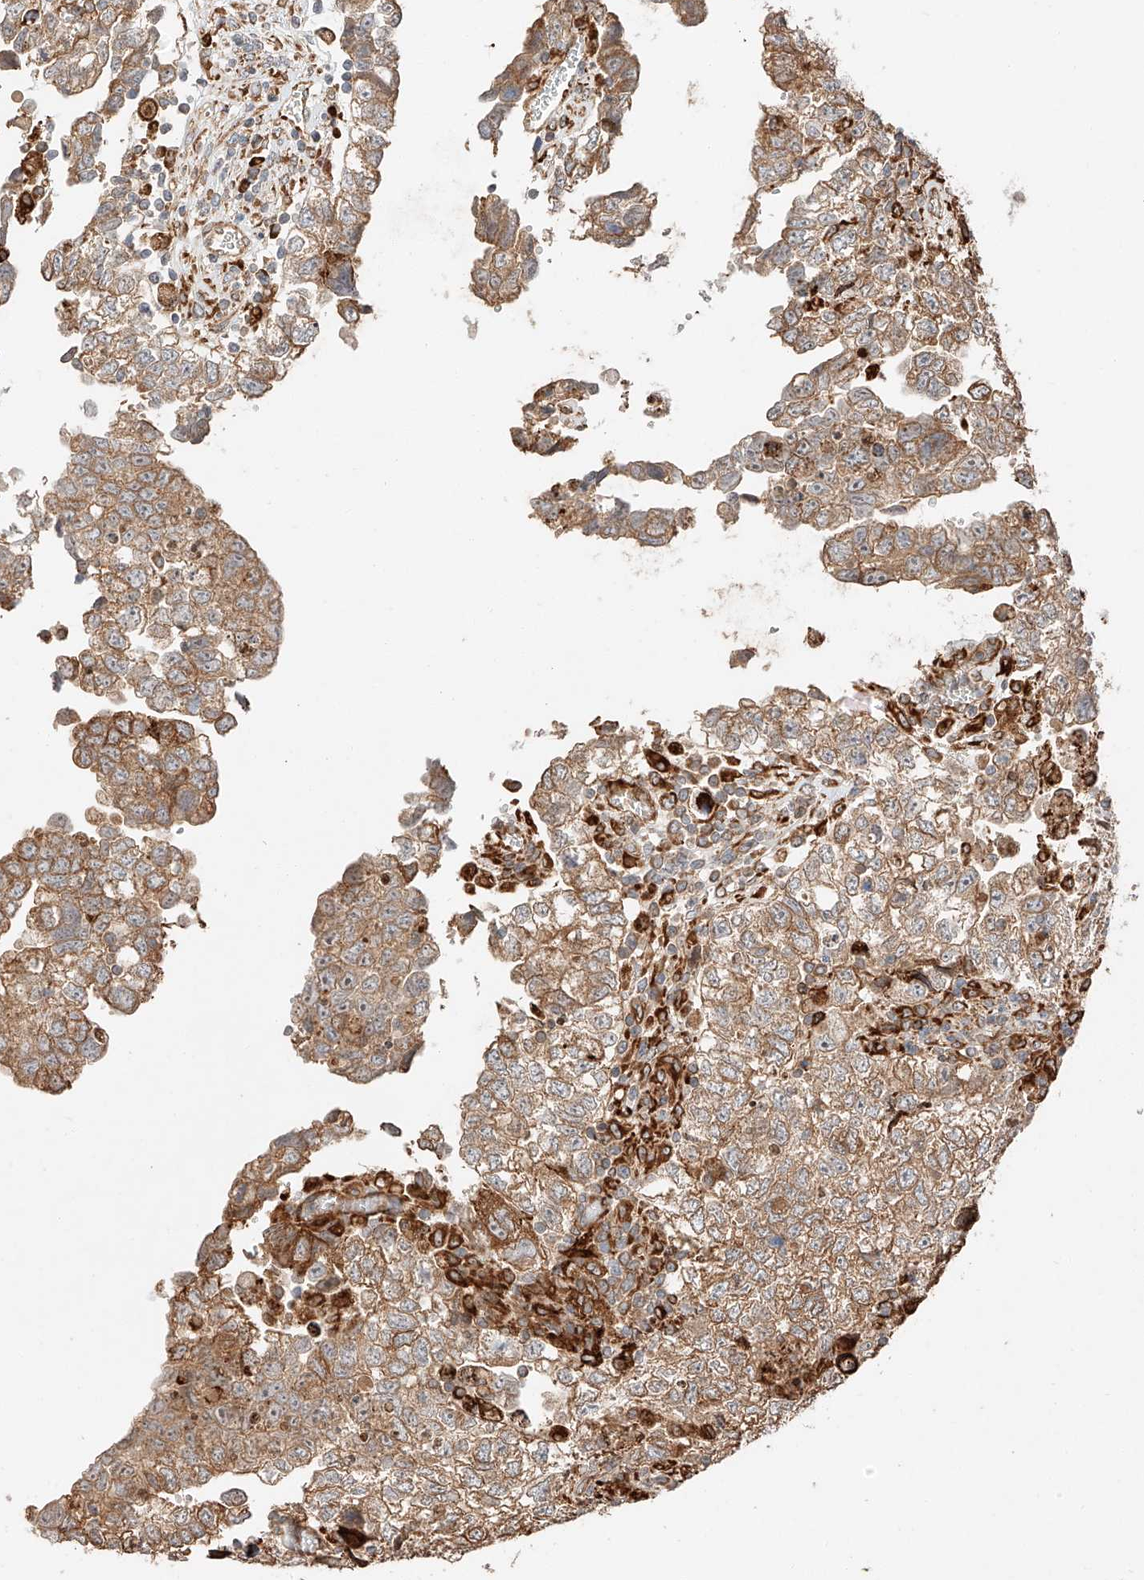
{"staining": {"intensity": "moderate", "quantity": ">75%", "location": "cytoplasmic/membranous"}, "tissue": "testis cancer", "cell_type": "Tumor cells", "image_type": "cancer", "snomed": [{"axis": "morphology", "description": "Carcinoma, Embryonal, NOS"}, {"axis": "topography", "description": "Testis"}], "caption": "Immunohistochemistry of human testis cancer displays medium levels of moderate cytoplasmic/membranous expression in about >75% of tumor cells. The protein is stained brown, and the nuclei are stained in blue (DAB IHC with brightfield microscopy, high magnification).", "gene": "ZNF84", "patient": {"sex": "male", "age": 37}}